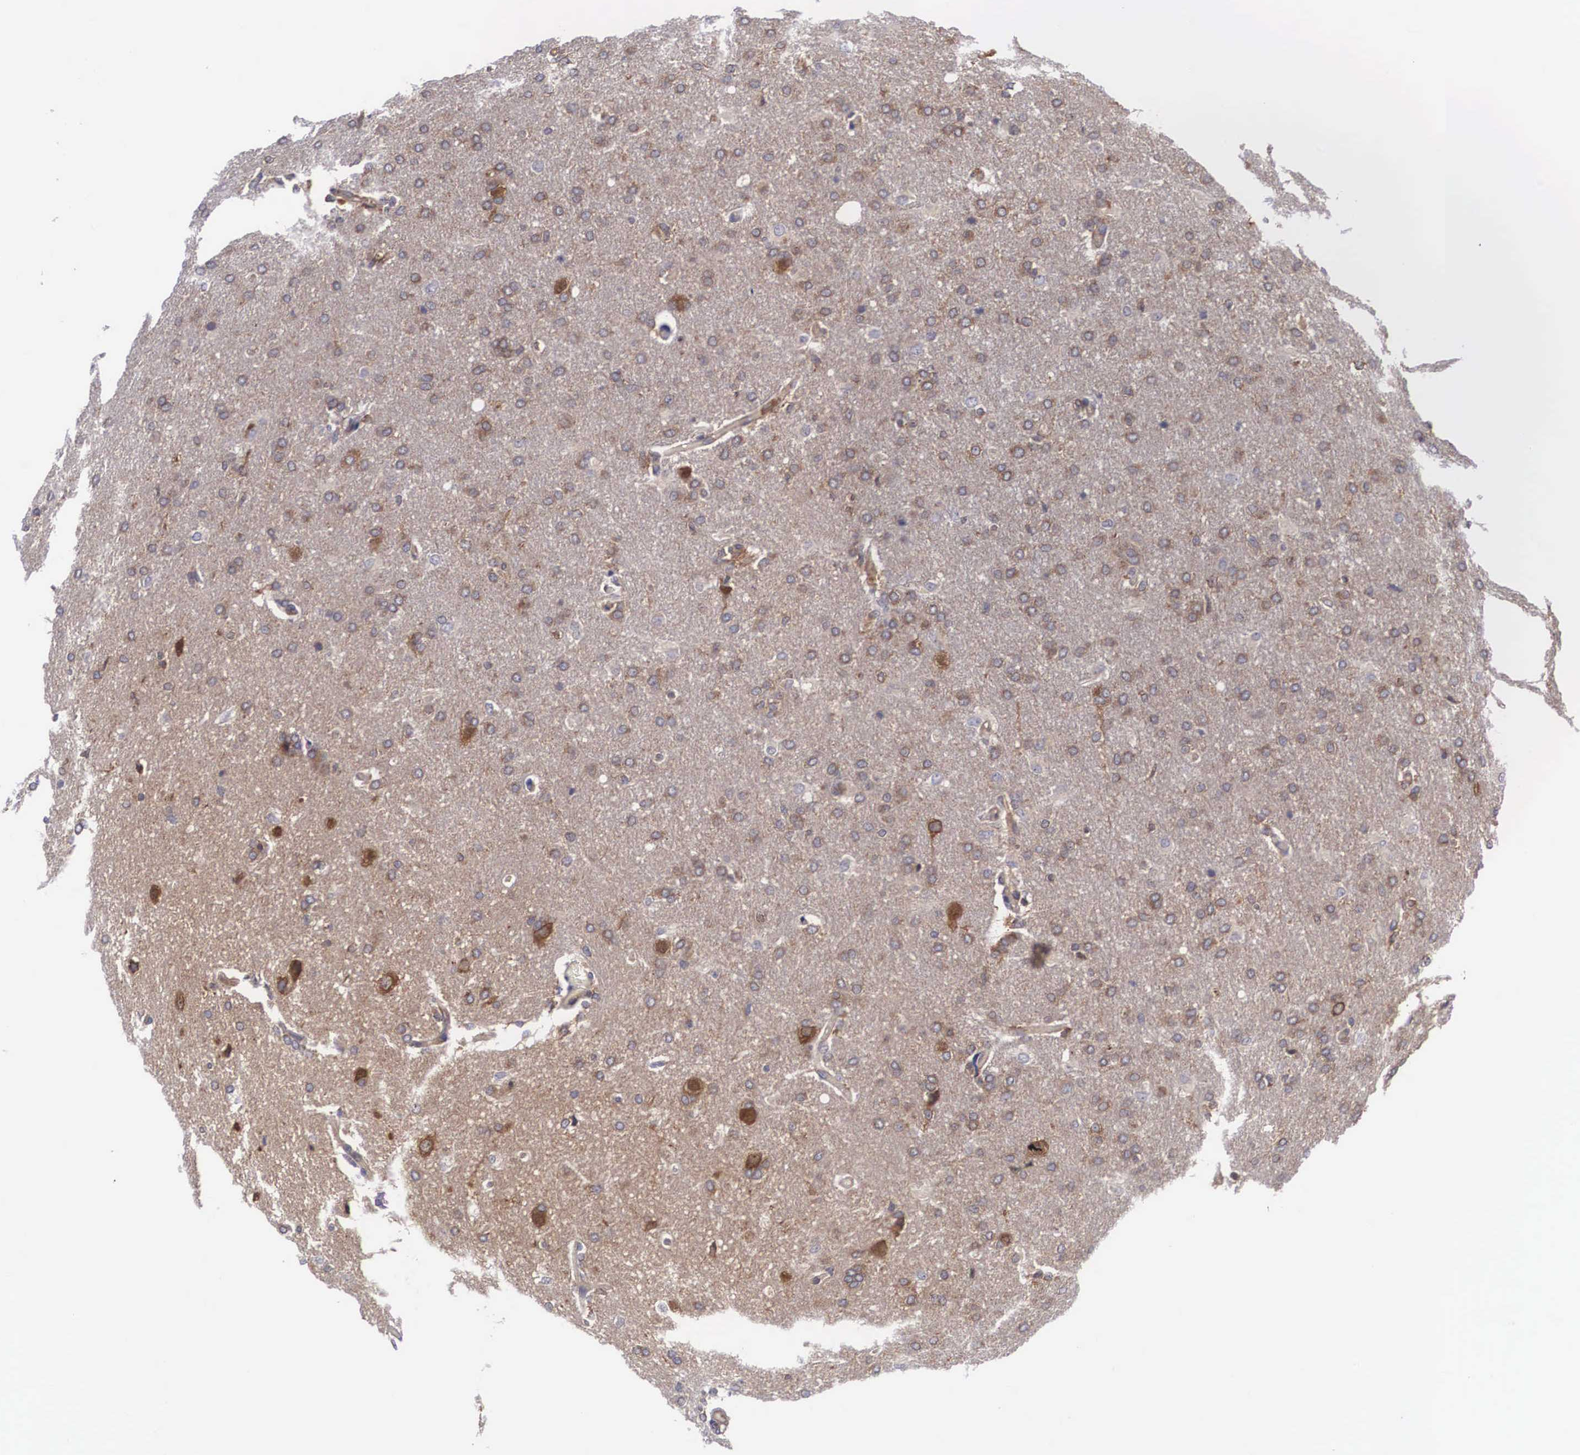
{"staining": {"intensity": "weak", "quantity": "<25%", "location": "cytoplasmic/membranous"}, "tissue": "glioma", "cell_type": "Tumor cells", "image_type": "cancer", "snomed": [{"axis": "morphology", "description": "Glioma, malignant, High grade"}, {"axis": "topography", "description": "Brain"}], "caption": "This micrograph is of glioma stained with IHC to label a protein in brown with the nuclei are counter-stained blue. There is no staining in tumor cells.", "gene": "GRIPAP1", "patient": {"sex": "male", "age": 68}}